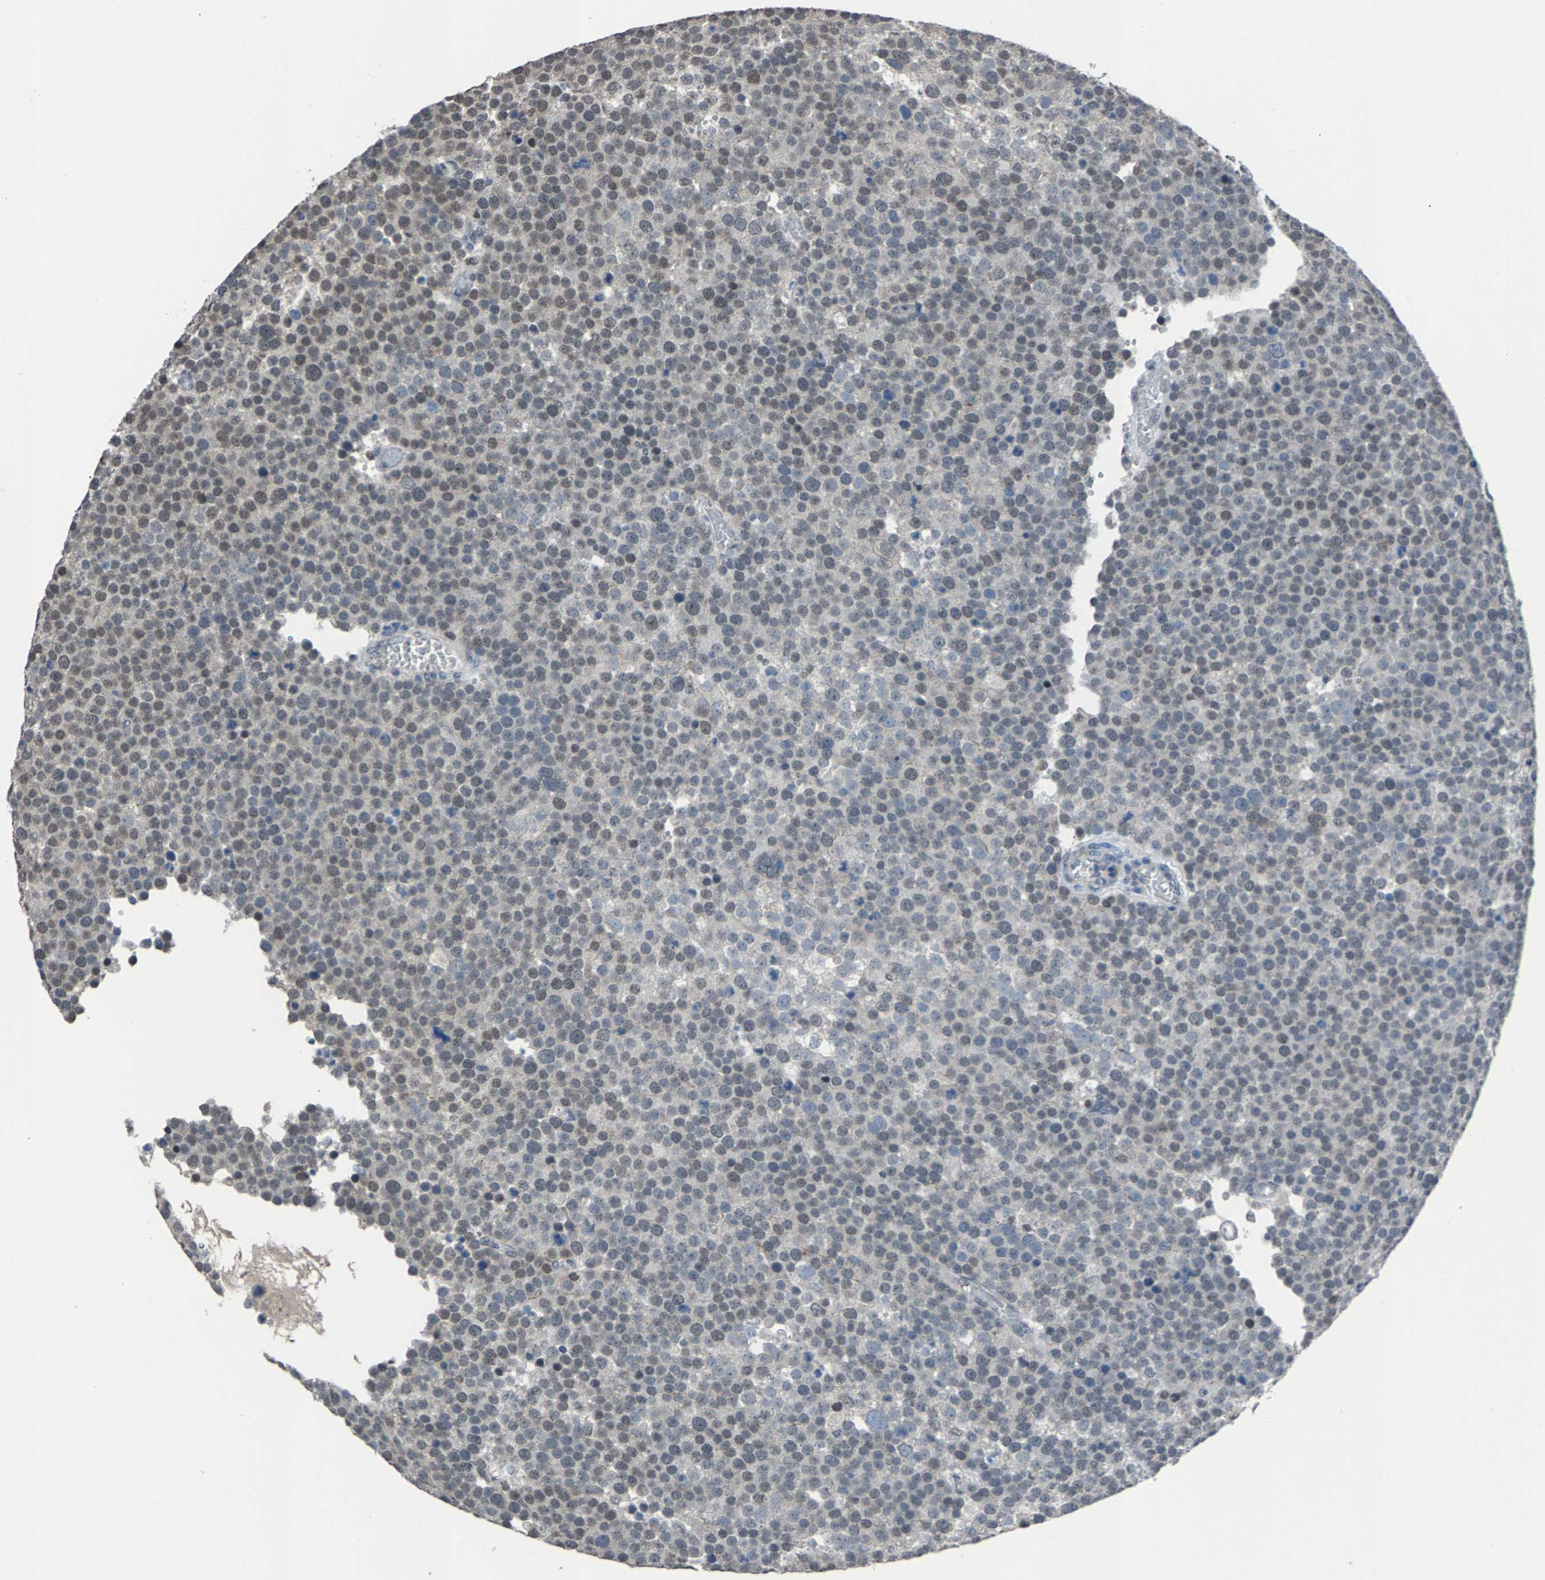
{"staining": {"intensity": "weak", "quantity": "25%-75%", "location": "nuclear"}, "tissue": "testis cancer", "cell_type": "Tumor cells", "image_type": "cancer", "snomed": [{"axis": "morphology", "description": "Normal tissue, NOS"}, {"axis": "morphology", "description": "Seminoma, NOS"}, {"axis": "topography", "description": "Testis"}], "caption": "Testis seminoma stained with IHC exhibits weak nuclear staining in approximately 25%-75% of tumor cells. (DAB = brown stain, brightfield microscopy at high magnification).", "gene": "ZNF276", "patient": {"sex": "male", "age": 71}}